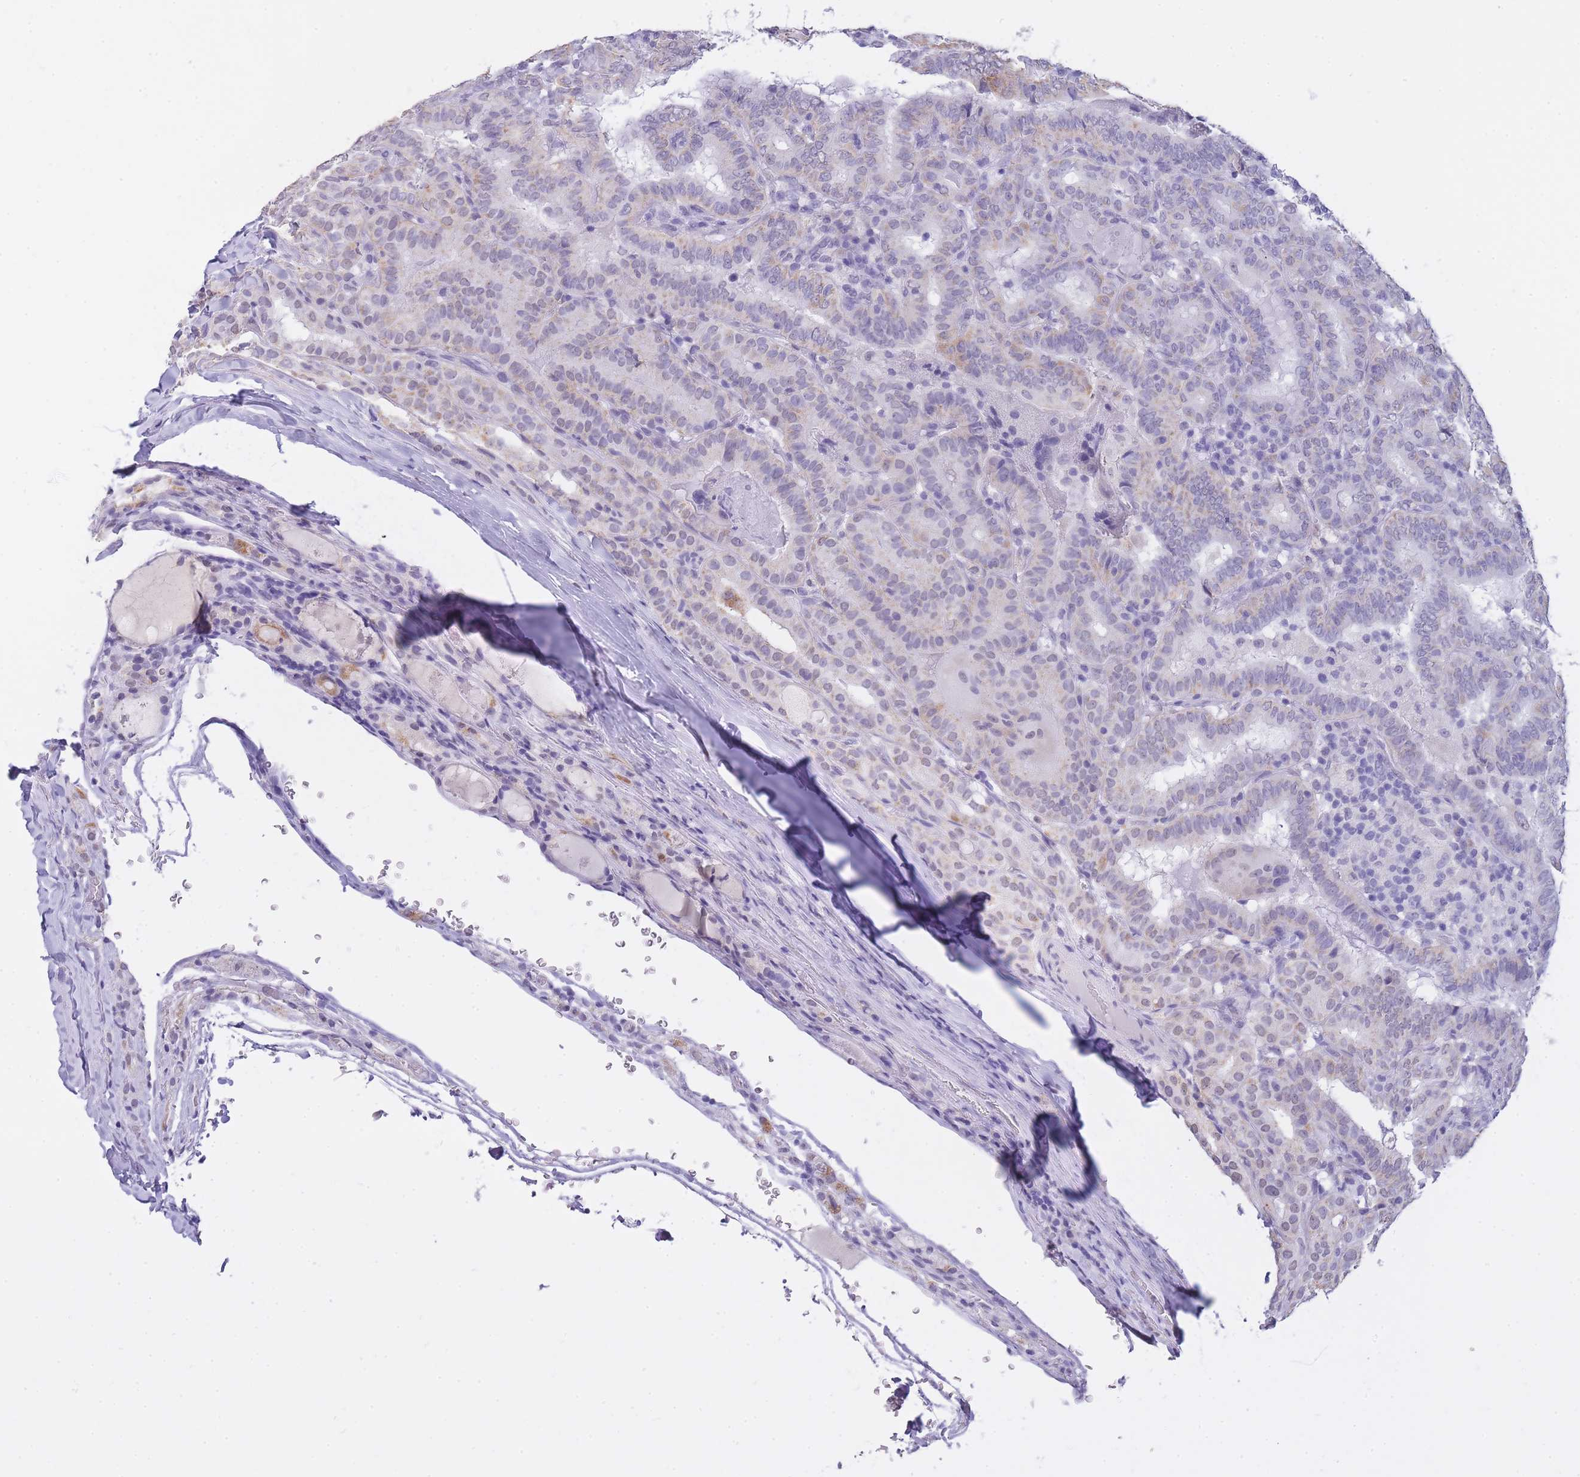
{"staining": {"intensity": "weak", "quantity": "<25%", "location": "cytoplasmic/membranous"}, "tissue": "thyroid cancer", "cell_type": "Tumor cells", "image_type": "cancer", "snomed": [{"axis": "morphology", "description": "Papillary adenocarcinoma, NOS"}, {"axis": "topography", "description": "Thyroid gland"}], "caption": "The image reveals no significant staining in tumor cells of thyroid cancer (papillary adenocarcinoma).", "gene": "FRAT2", "patient": {"sex": "female", "age": 72}}